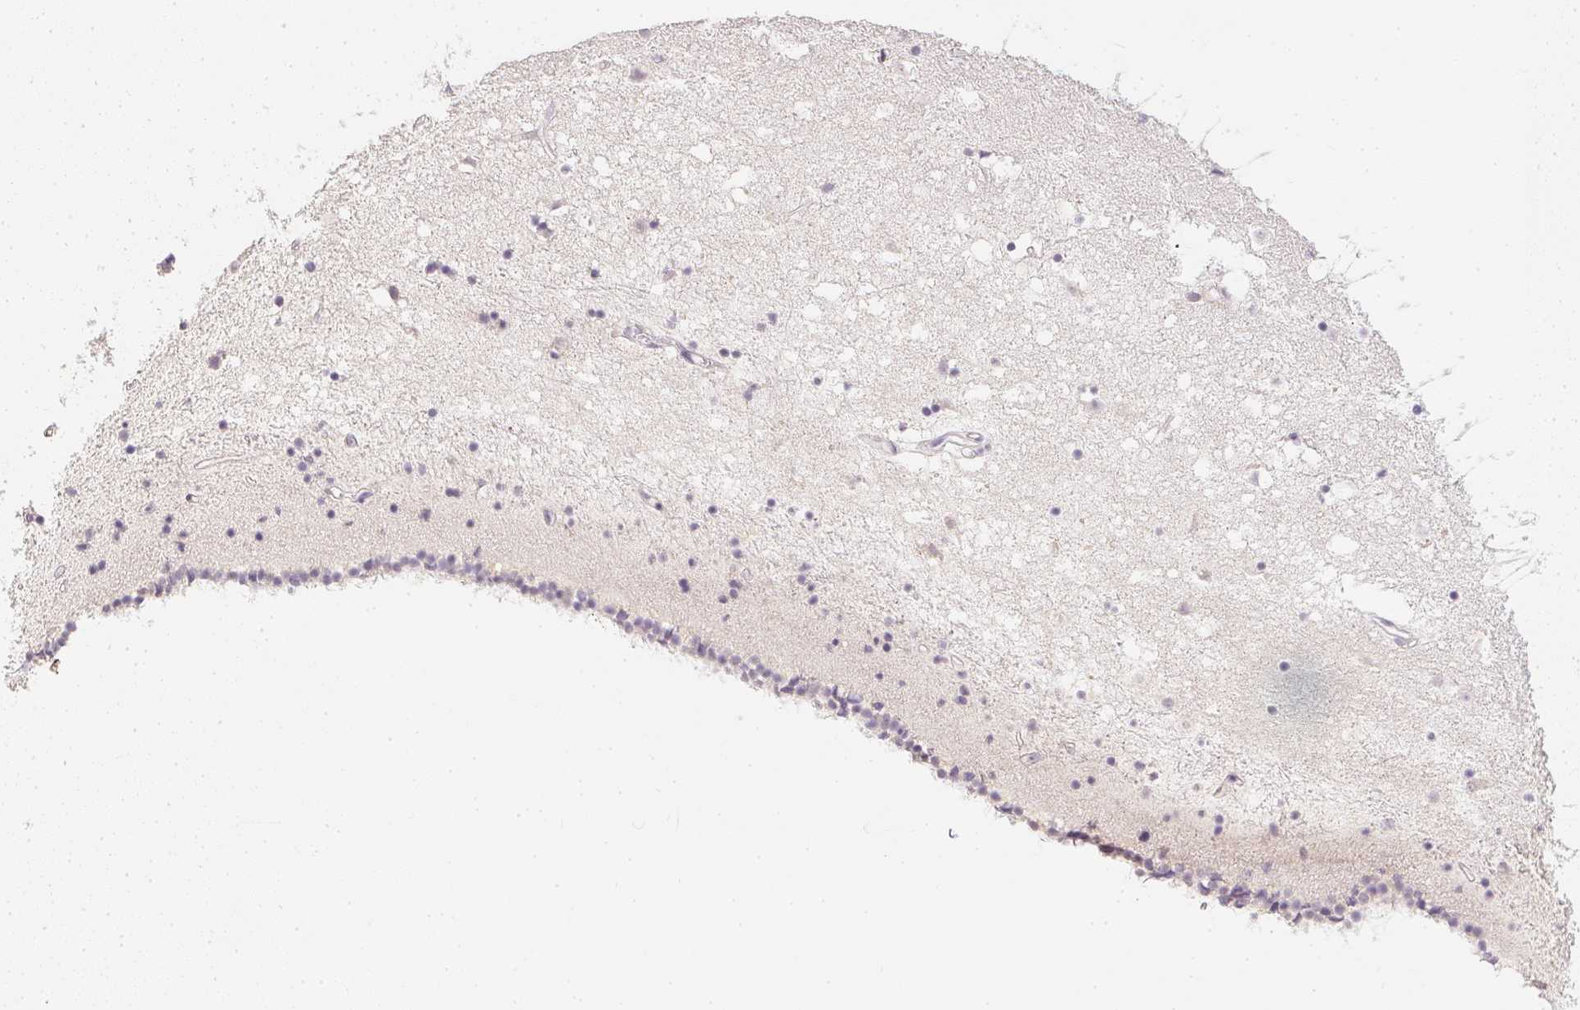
{"staining": {"intensity": "negative", "quantity": "none", "location": "none"}, "tissue": "caudate", "cell_type": "Glial cells", "image_type": "normal", "snomed": [{"axis": "morphology", "description": "Normal tissue, NOS"}, {"axis": "topography", "description": "Lateral ventricle wall"}], "caption": "There is no significant staining in glial cells of caudate. (Brightfield microscopy of DAB (3,3'-diaminobenzidine) immunohistochemistry at high magnification).", "gene": "PPY", "patient": {"sex": "female", "age": 71}}